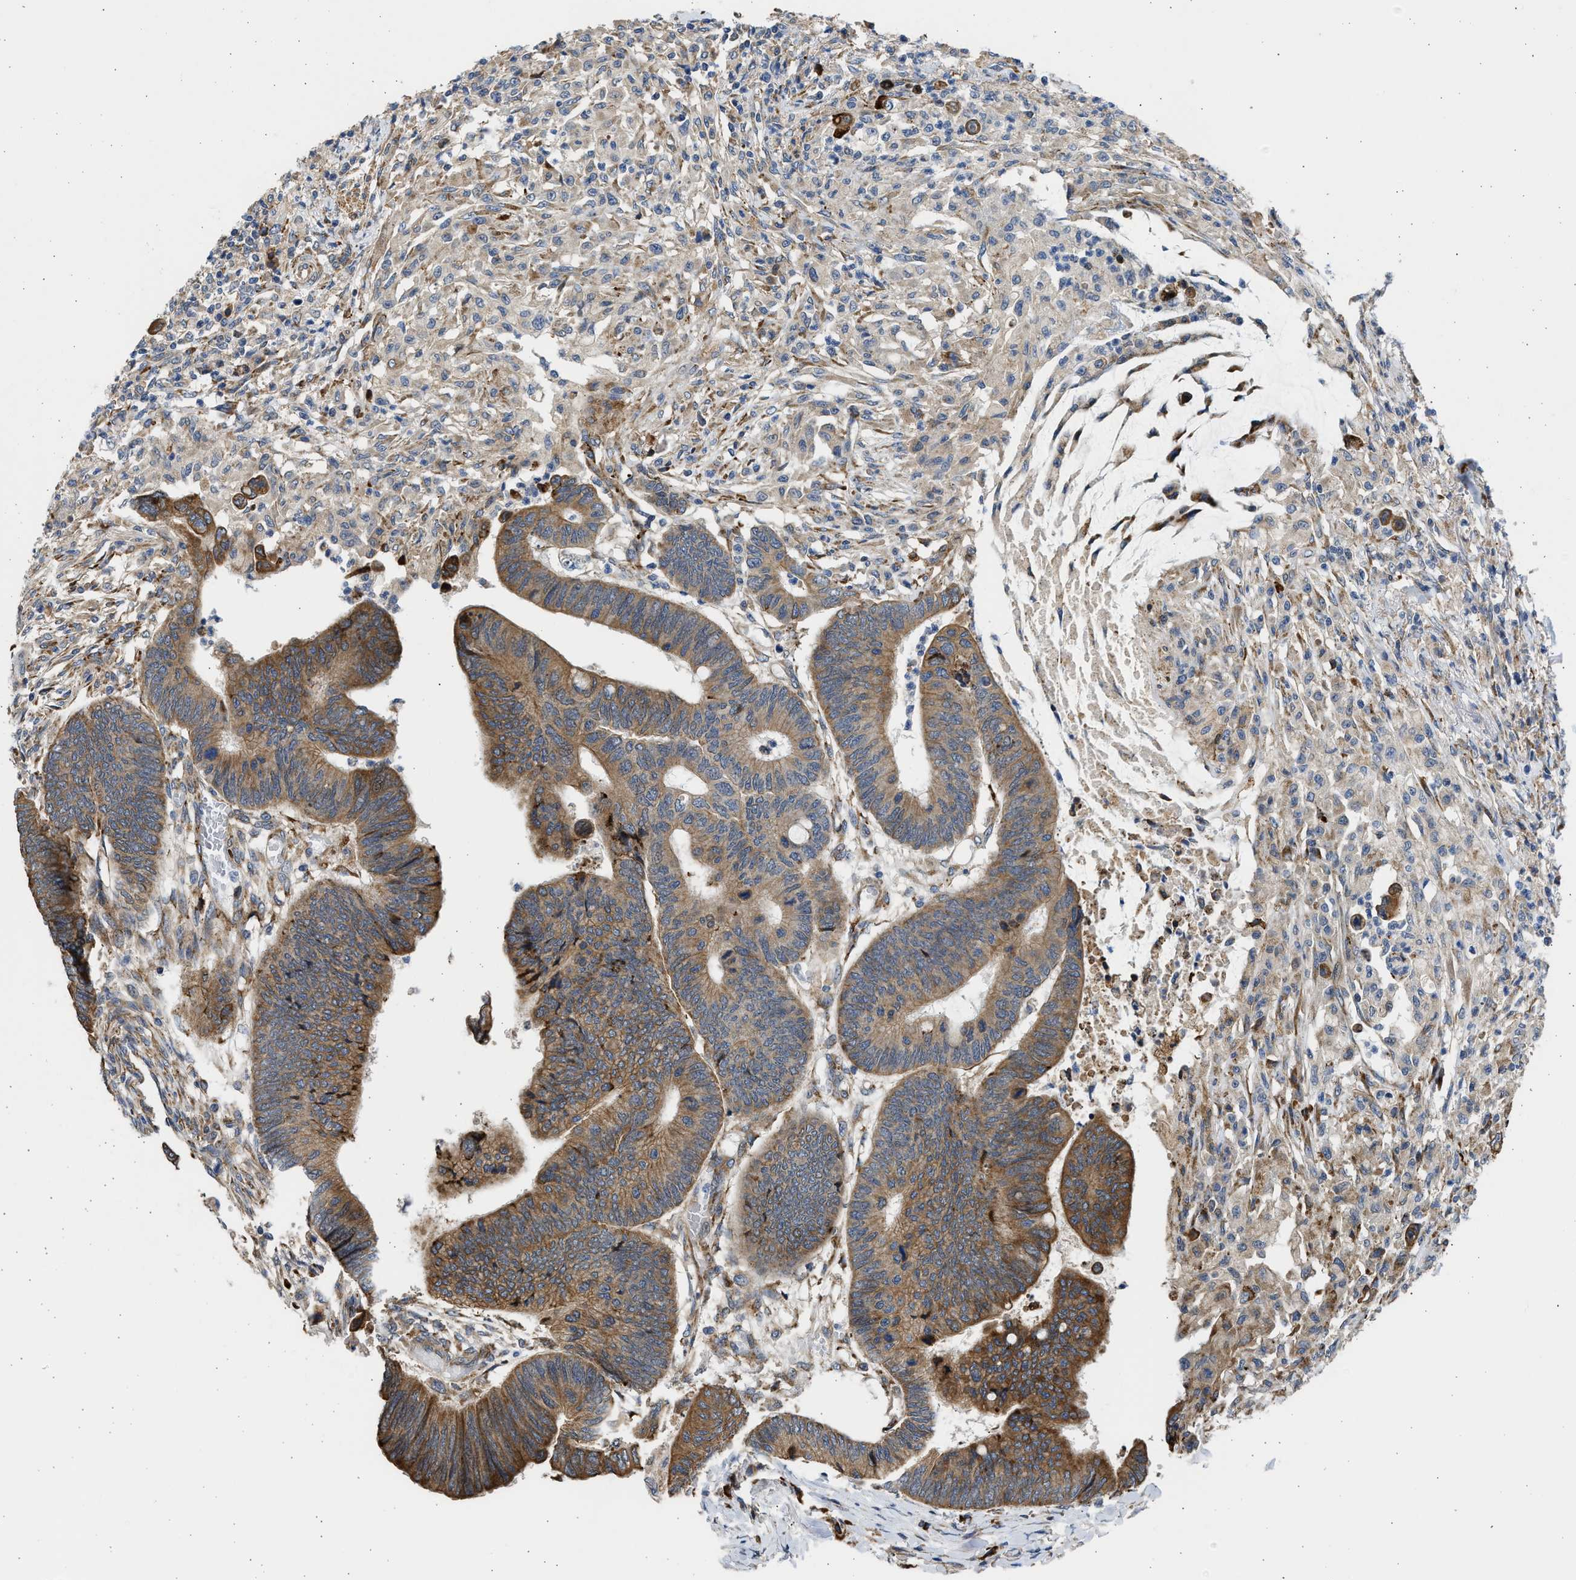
{"staining": {"intensity": "strong", "quantity": ">75%", "location": "cytoplasmic/membranous"}, "tissue": "colorectal cancer", "cell_type": "Tumor cells", "image_type": "cancer", "snomed": [{"axis": "morphology", "description": "Normal tissue, NOS"}, {"axis": "morphology", "description": "Adenocarcinoma, NOS"}, {"axis": "topography", "description": "Rectum"}, {"axis": "topography", "description": "Peripheral nerve tissue"}], "caption": "Immunohistochemistry photomicrograph of neoplastic tissue: human adenocarcinoma (colorectal) stained using immunohistochemistry shows high levels of strong protein expression localized specifically in the cytoplasmic/membranous of tumor cells, appearing as a cytoplasmic/membranous brown color.", "gene": "PLD2", "patient": {"sex": "male", "age": 92}}